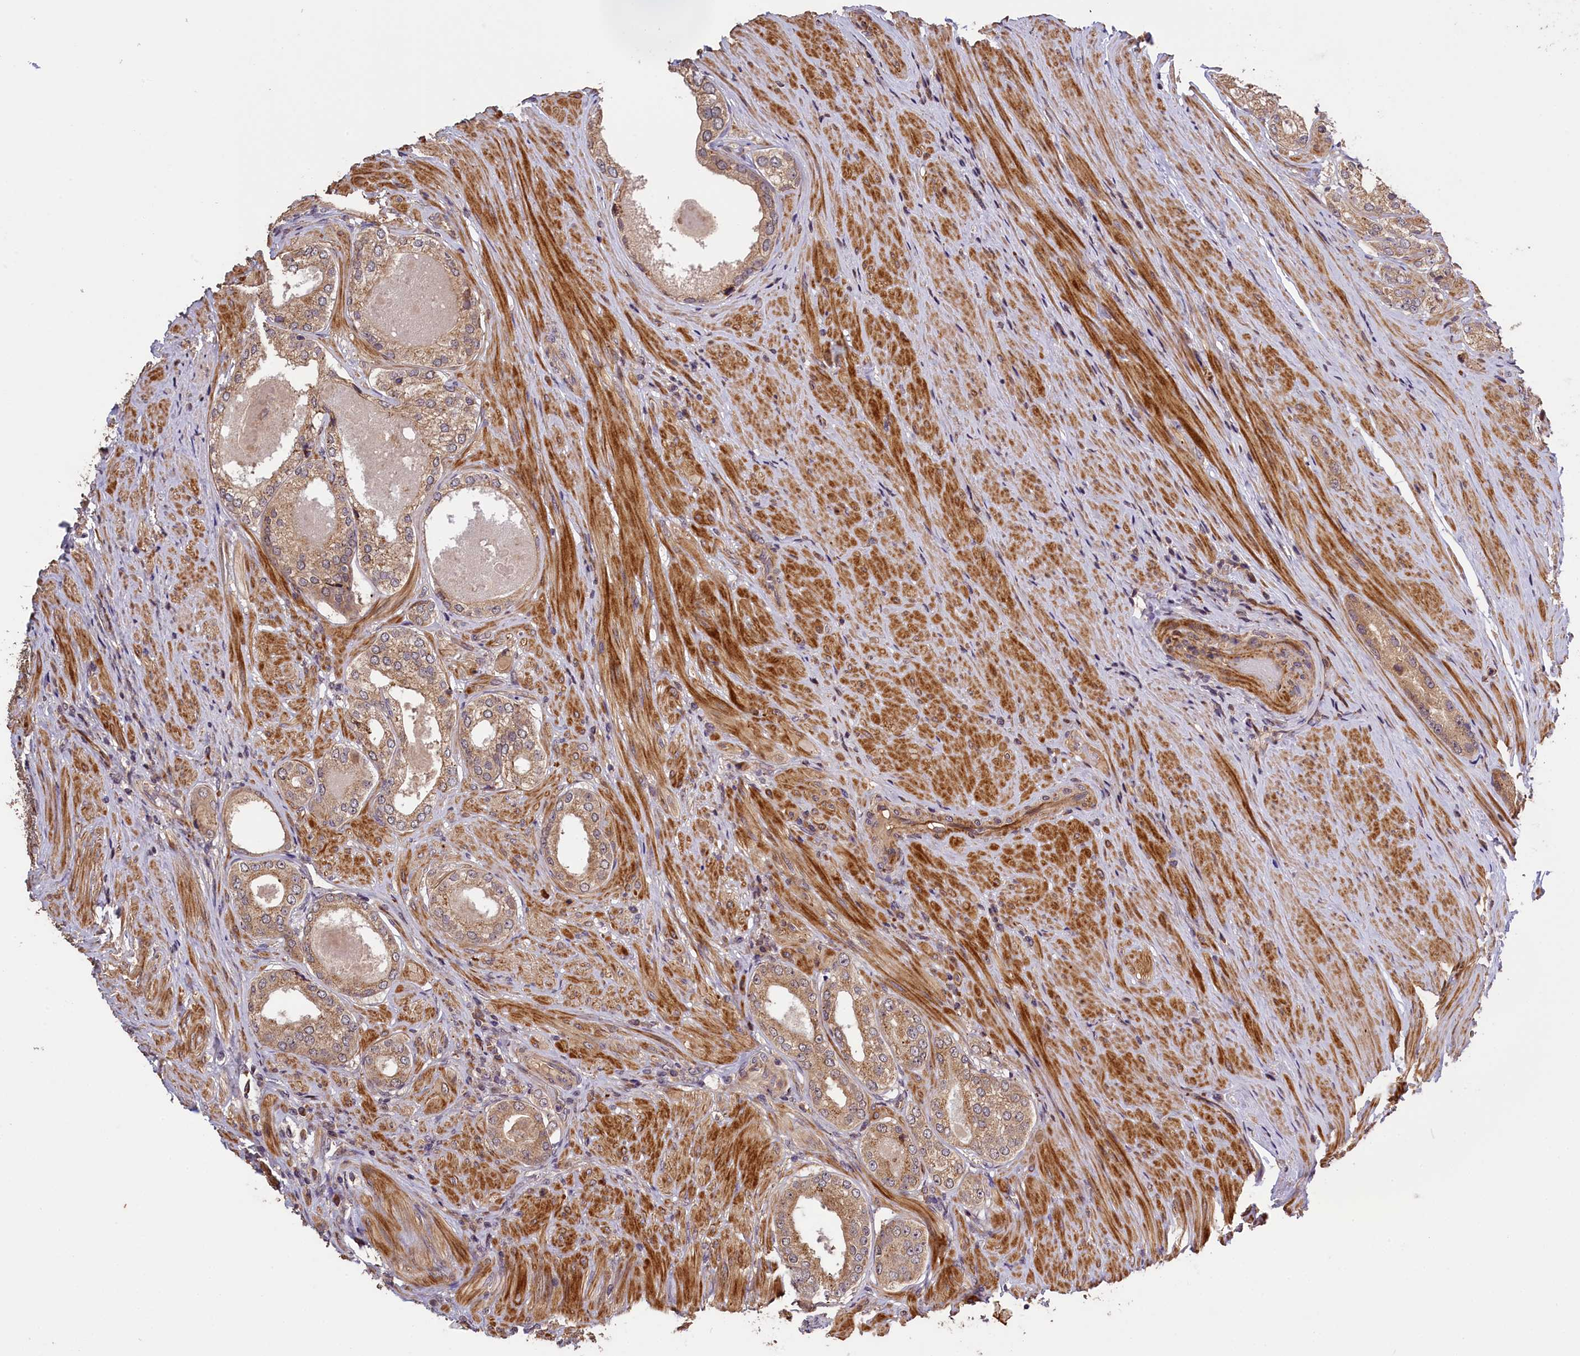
{"staining": {"intensity": "weak", "quantity": "25%-75%", "location": "cytoplasmic/membranous"}, "tissue": "prostate cancer", "cell_type": "Tumor cells", "image_type": "cancer", "snomed": [{"axis": "morphology", "description": "Adenocarcinoma, Low grade"}, {"axis": "topography", "description": "Prostate"}], "caption": "Weak cytoplasmic/membranous protein positivity is seen in approximately 25%-75% of tumor cells in adenocarcinoma (low-grade) (prostate).", "gene": "DNAJB9", "patient": {"sex": "male", "age": 68}}